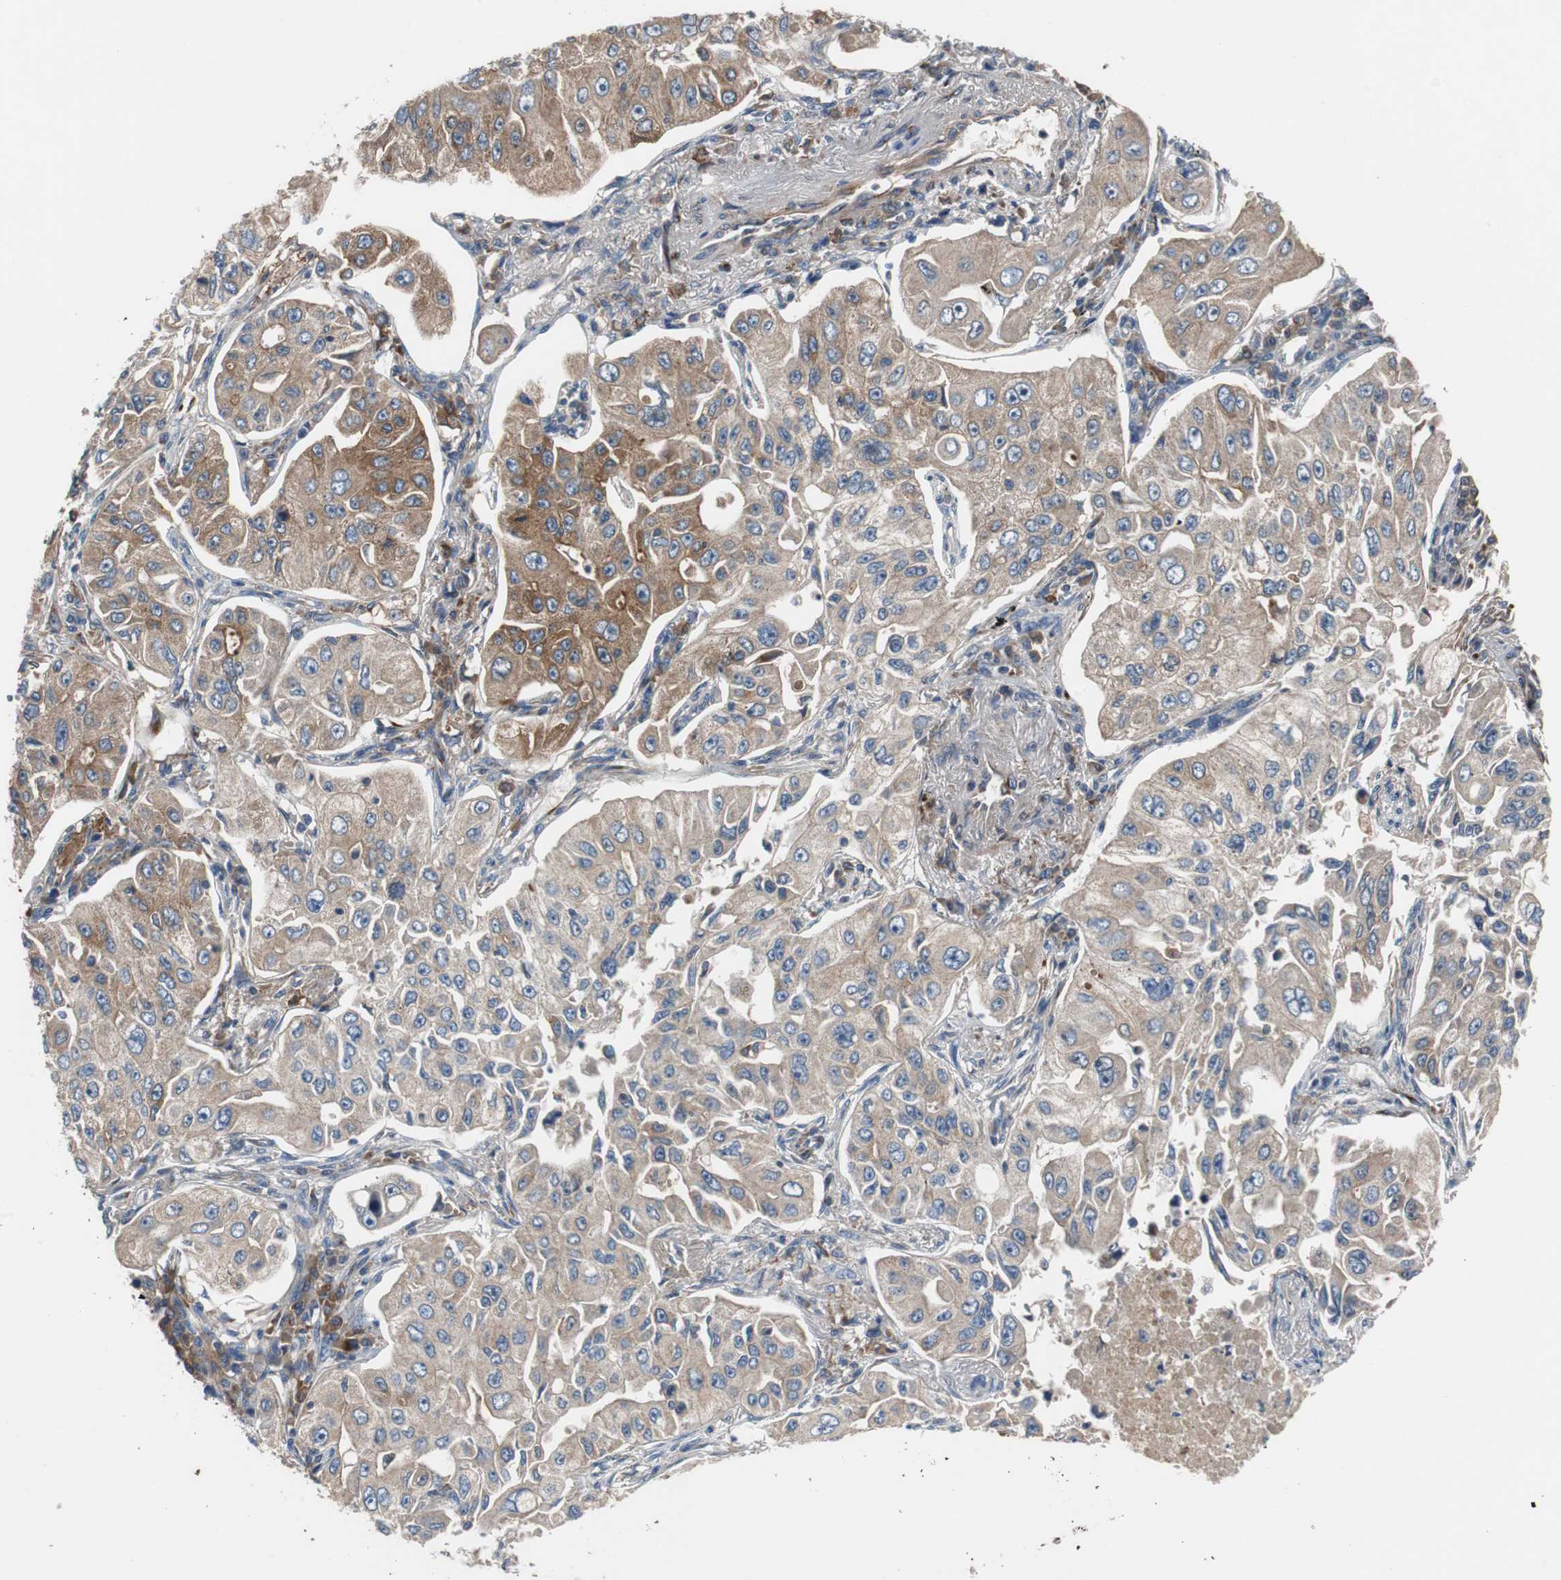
{"staining": {"intensity": "moderate", "quantity": ">75%", "location": "cytoplasmic/membranous"}, "tissue": "lung cancer", "cell_type": "Tumor cells", "image_type": "cancer", "snomed": [{"axis": "morphology", "description": "Adenocarcinoma, NOS"}, {"axis": "topography", "description": "Lung"}], "caption": "Tumor cells display medium levels of moderate cytoplasmic/membranous staining in approximately >75% of cells in lung adenocarcinoma.", "gene": "SORT1", "patient": {"sex": "male", "age": 84}}